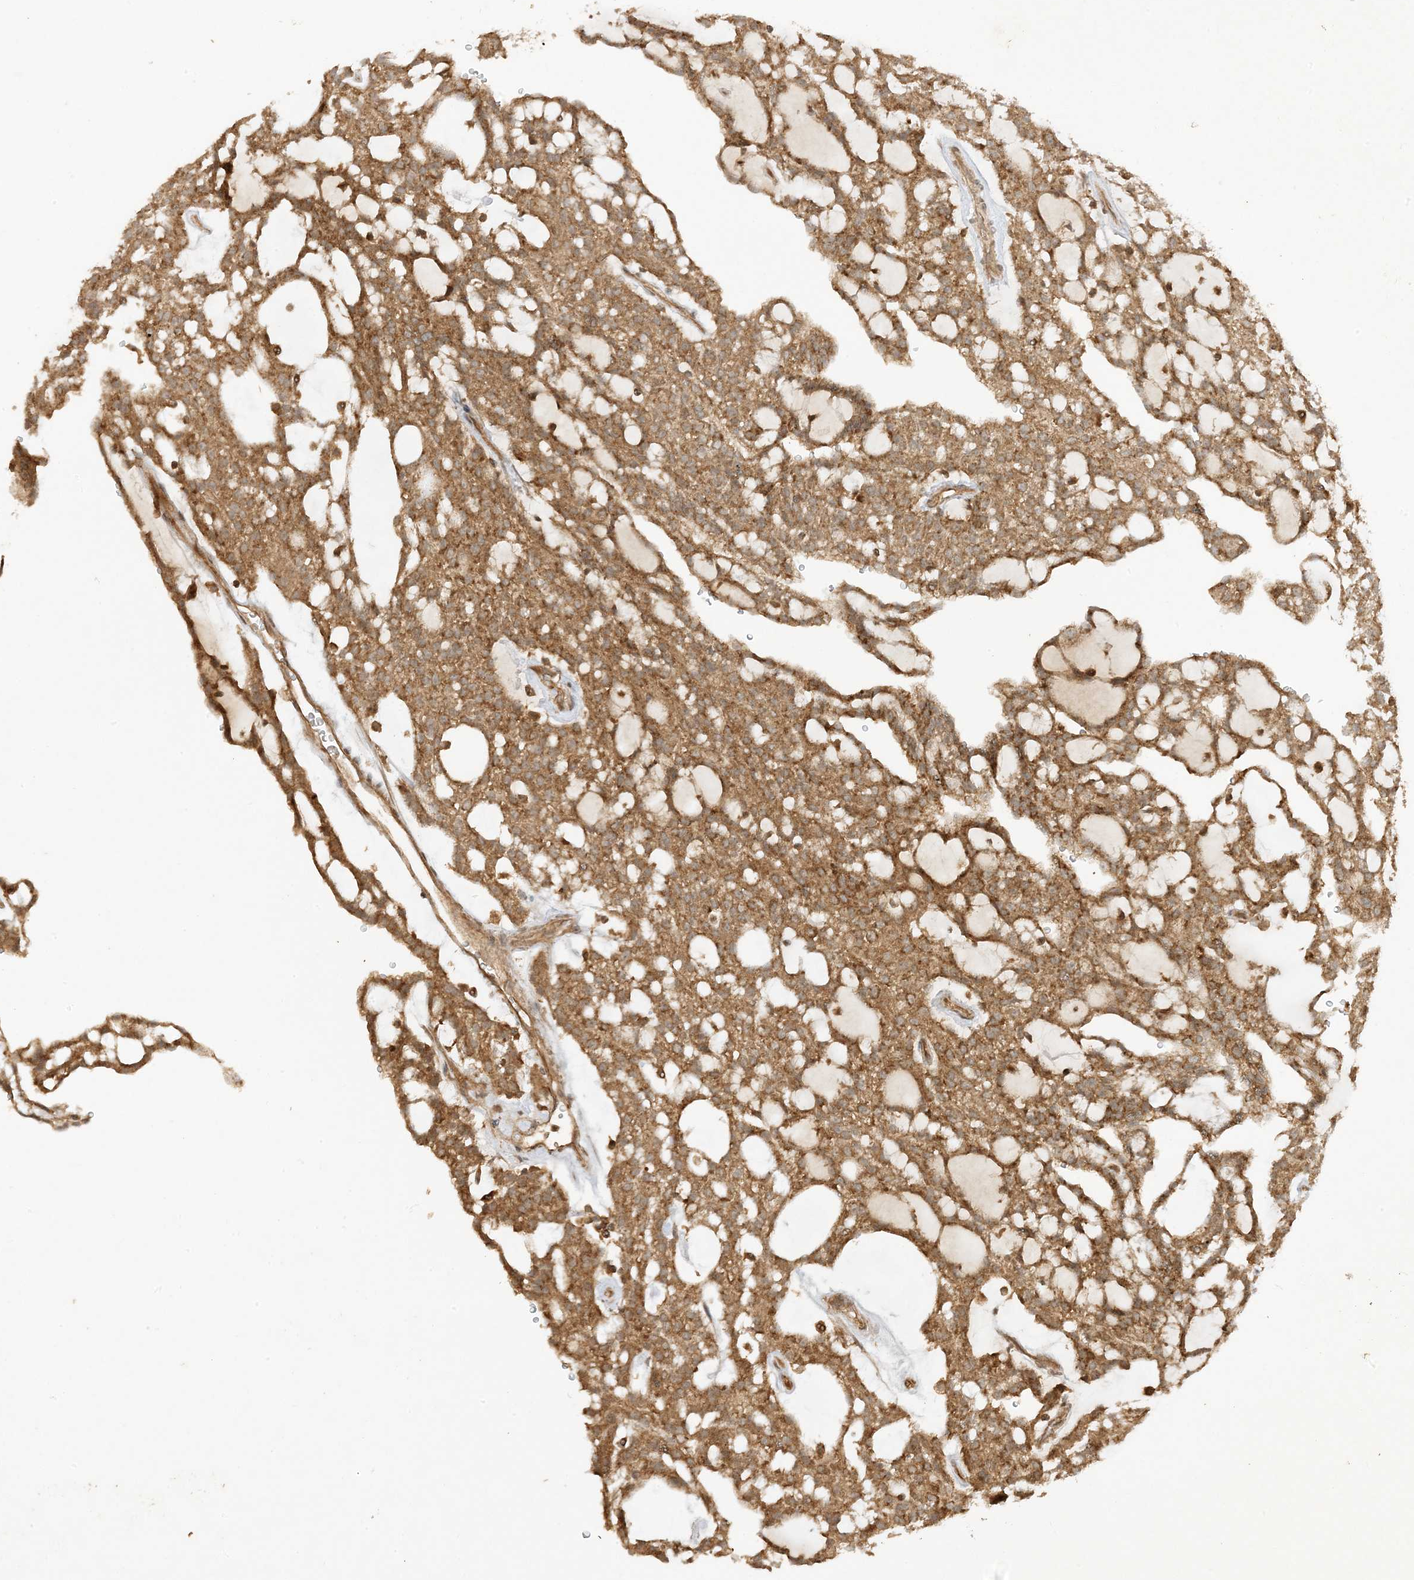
{"staining": {"intensity": "moderate", "quantity": ">75%", "location": "cytoplasmic/membranous"}, "tissue": "renal cancer", "cell_type": "Tumor cells", "image_type": "cancer", "snomed": [{"axis": "morphology", "description": "Adenocarcinoma, NOS"}, {"axis": "topography", "description": "Kidney"}], "caption": "Renal adenocarcinoma stained with a brown dye shows moderate cytoplasmic/membranous positive staining in approximately >75% of tumor cells.", "gene": "XRN1", "patient": {"sex": "male", "age": 63}}